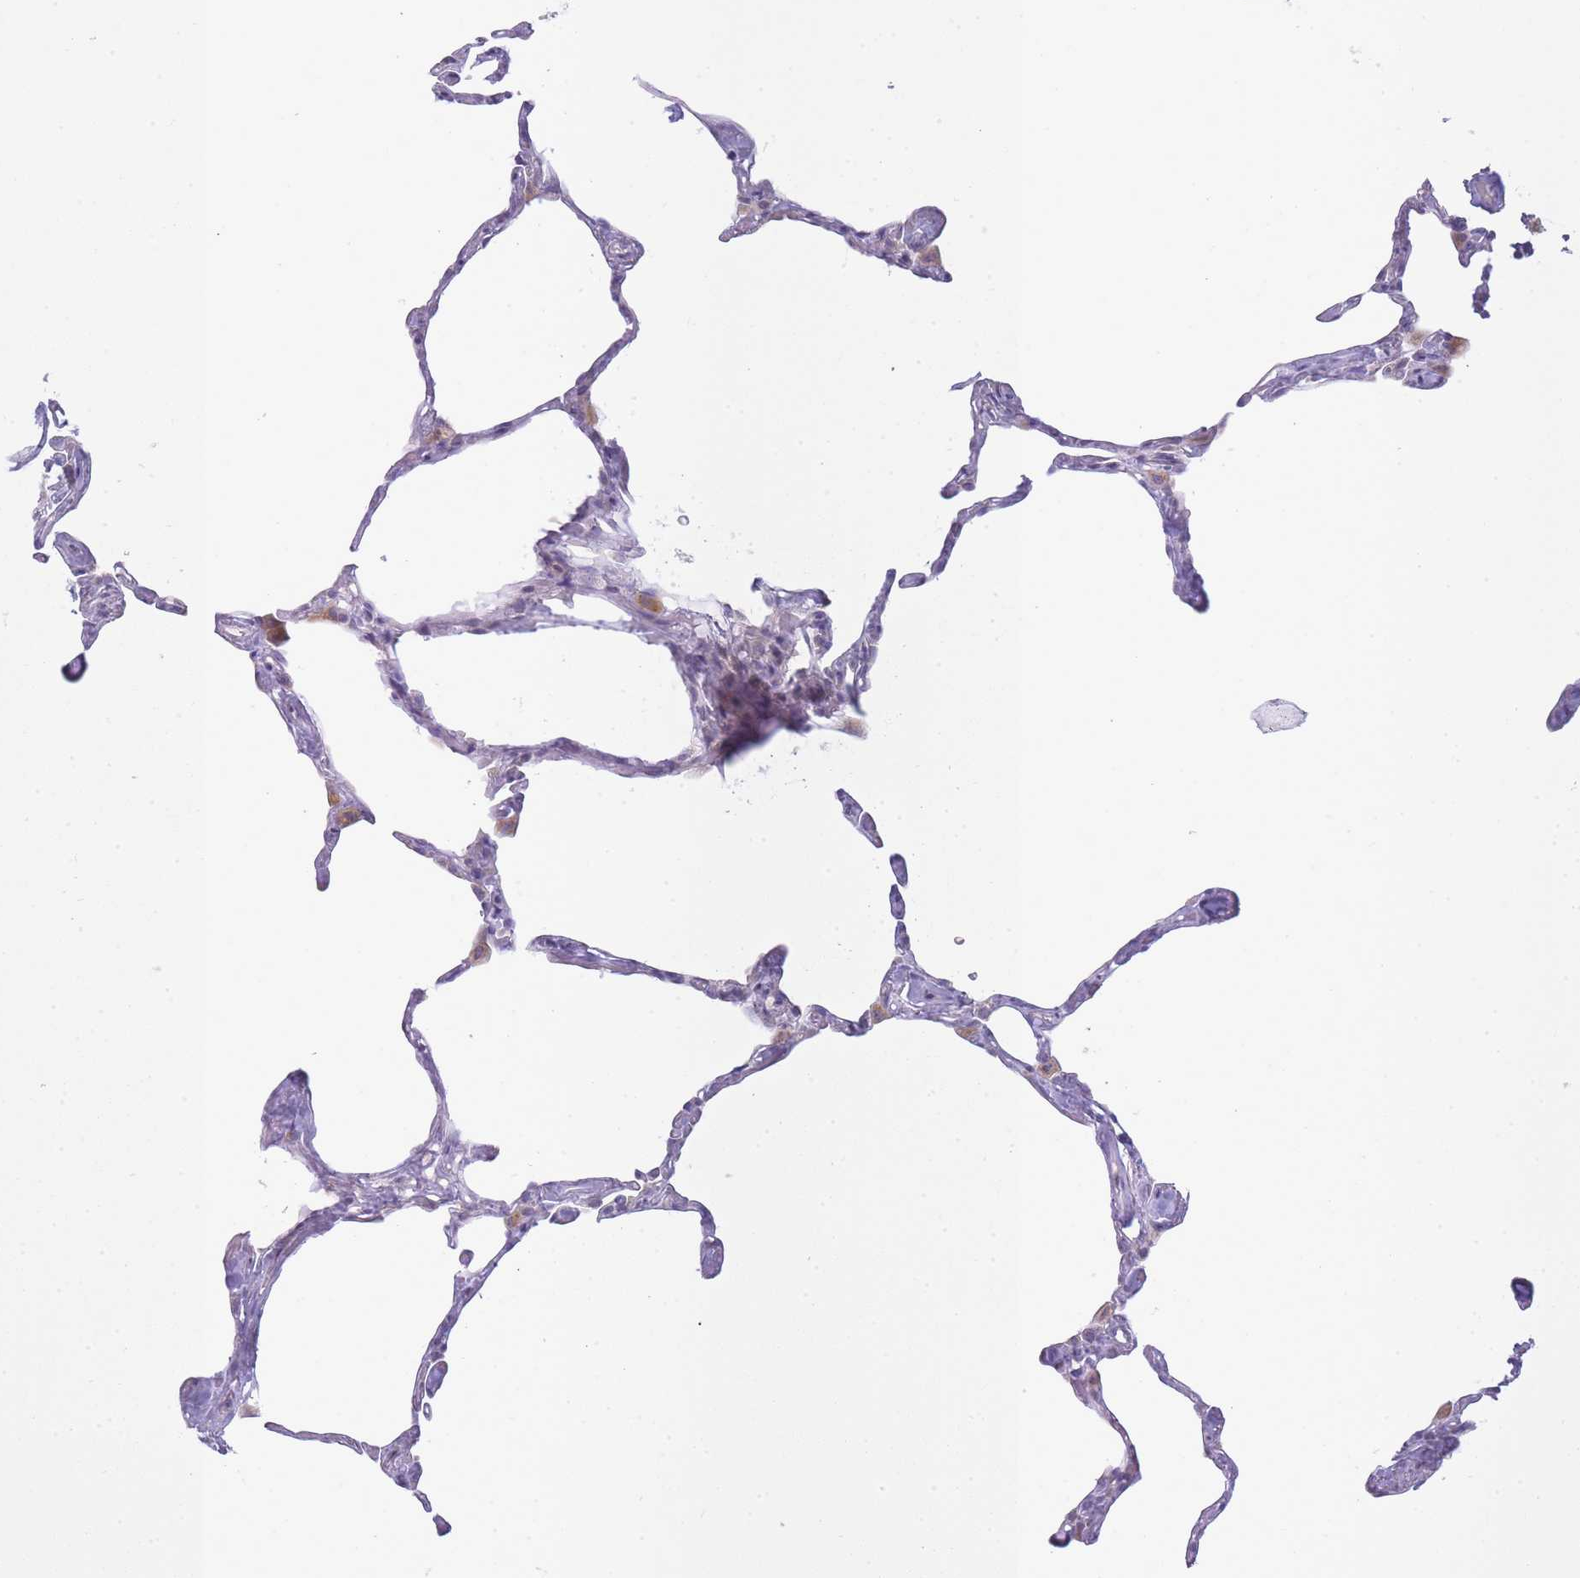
{"staining": {"intensity": "negative", "quantity": "none", "location": "none"}, "tissue": "lung", "cell_type": "Alveolar cells", "image_type": "normal", "snomed": [{"axis": "morphology", "description": "Normal tissue, NOS"}, {"axis": "topography", "description": "Lung"}], "caption": "High power microscopy histopathology image of an IHC image of normal lung, revealing no significant positivity in alveolar cells. (DAB (3,3'-diaminobenzidine) immunohistochemistry (IHC), high magnification).", "gene": "OR5L1", "patient": {"sex": "male", "age": 65}}